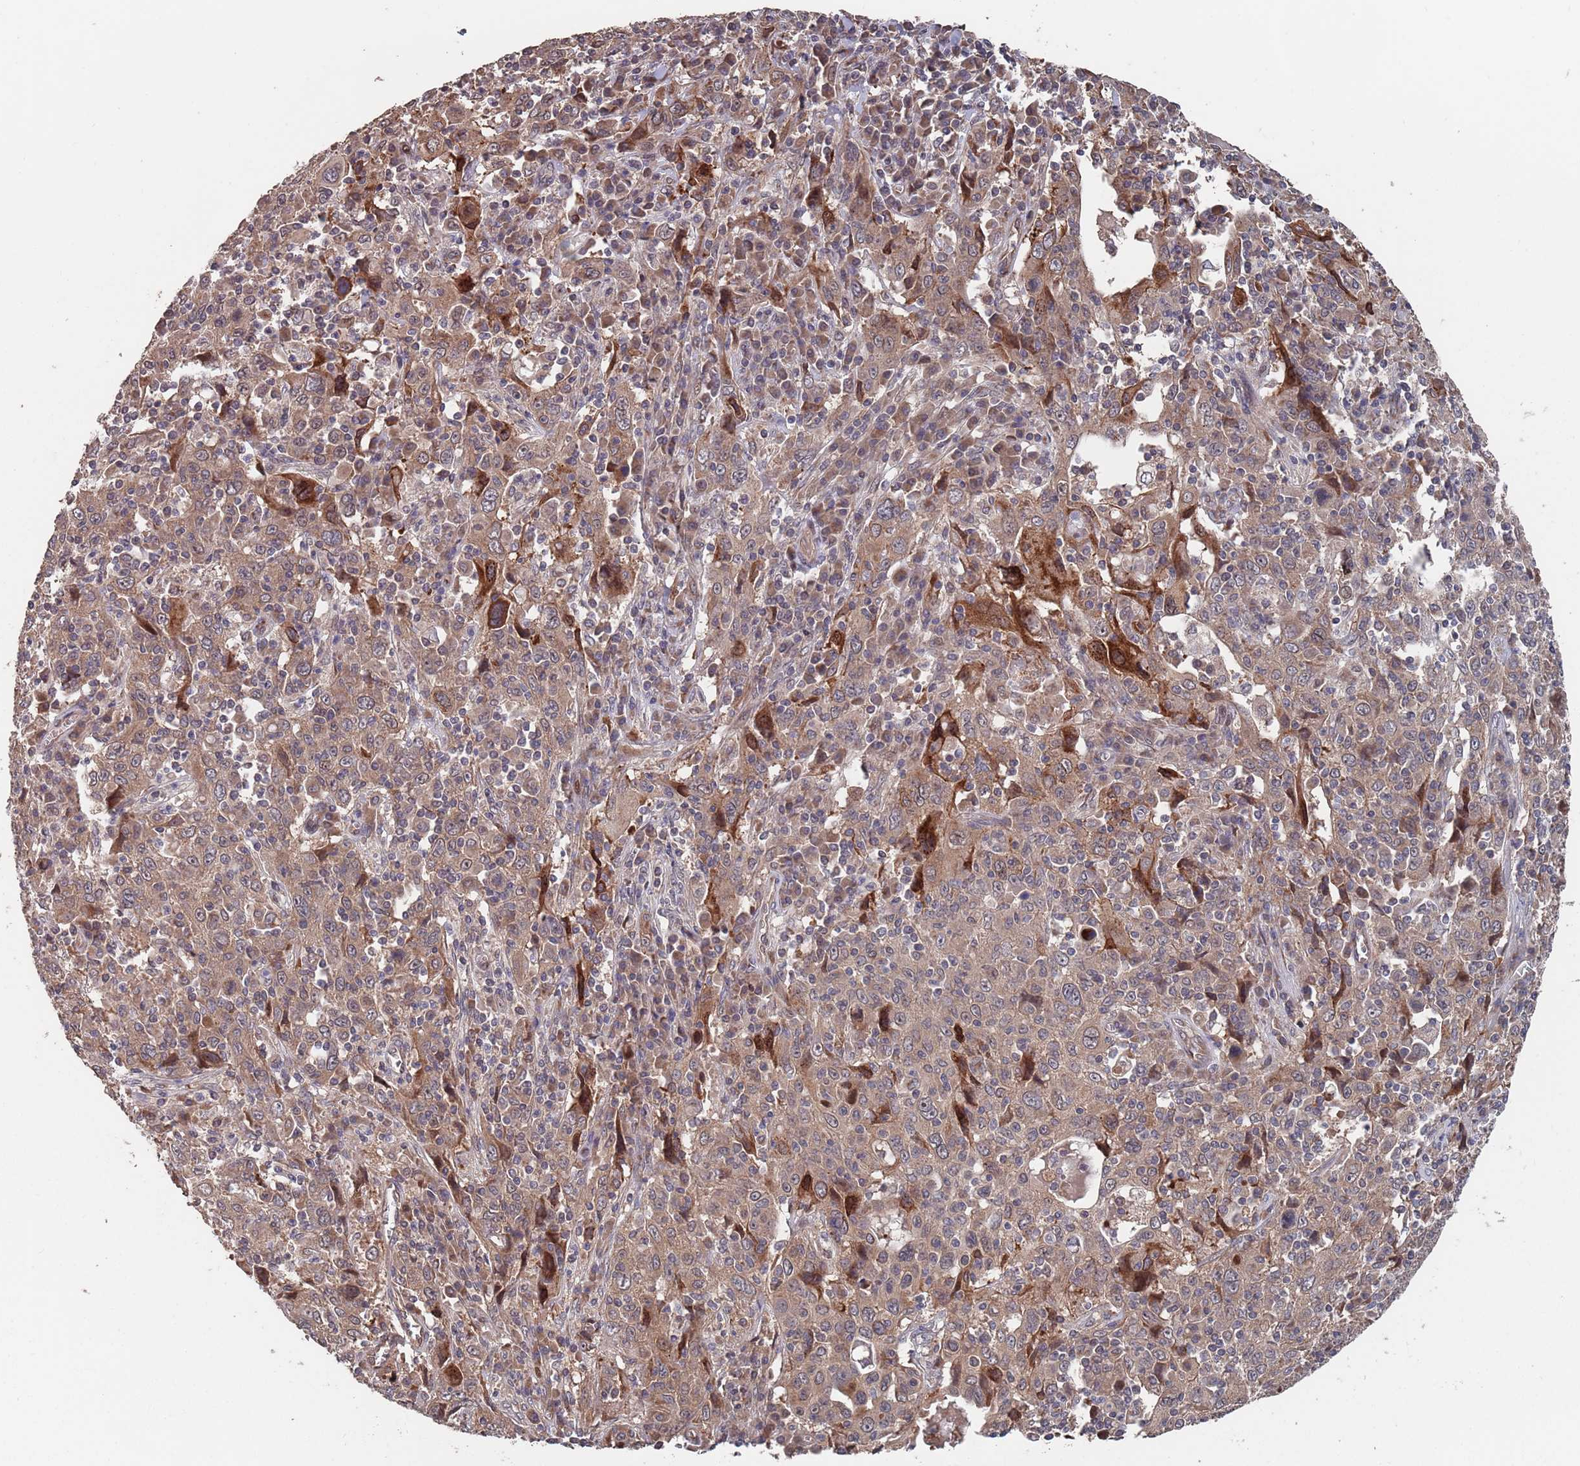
{"staining": {"intensity": "weak", "quantity": ">75%", "location": "cytoplasmic/membranous"}, "tissue": "cervical cancer", "cell_type": "Tumor cells", "image_type": "cancer", "snomed": [{"axis": "morphology", "description": "Squamous cell carcinoma, NOS"}, {"axis": "topography", "description": "Cervix"}], "caption": "Cervical cancer stained with a brown dye exhibits weak cytoplasmic/membranous positive expression in about >75% of tumor cells.", "gene": "UNC45A", "patient": {"sex": "female", "age": 46}}